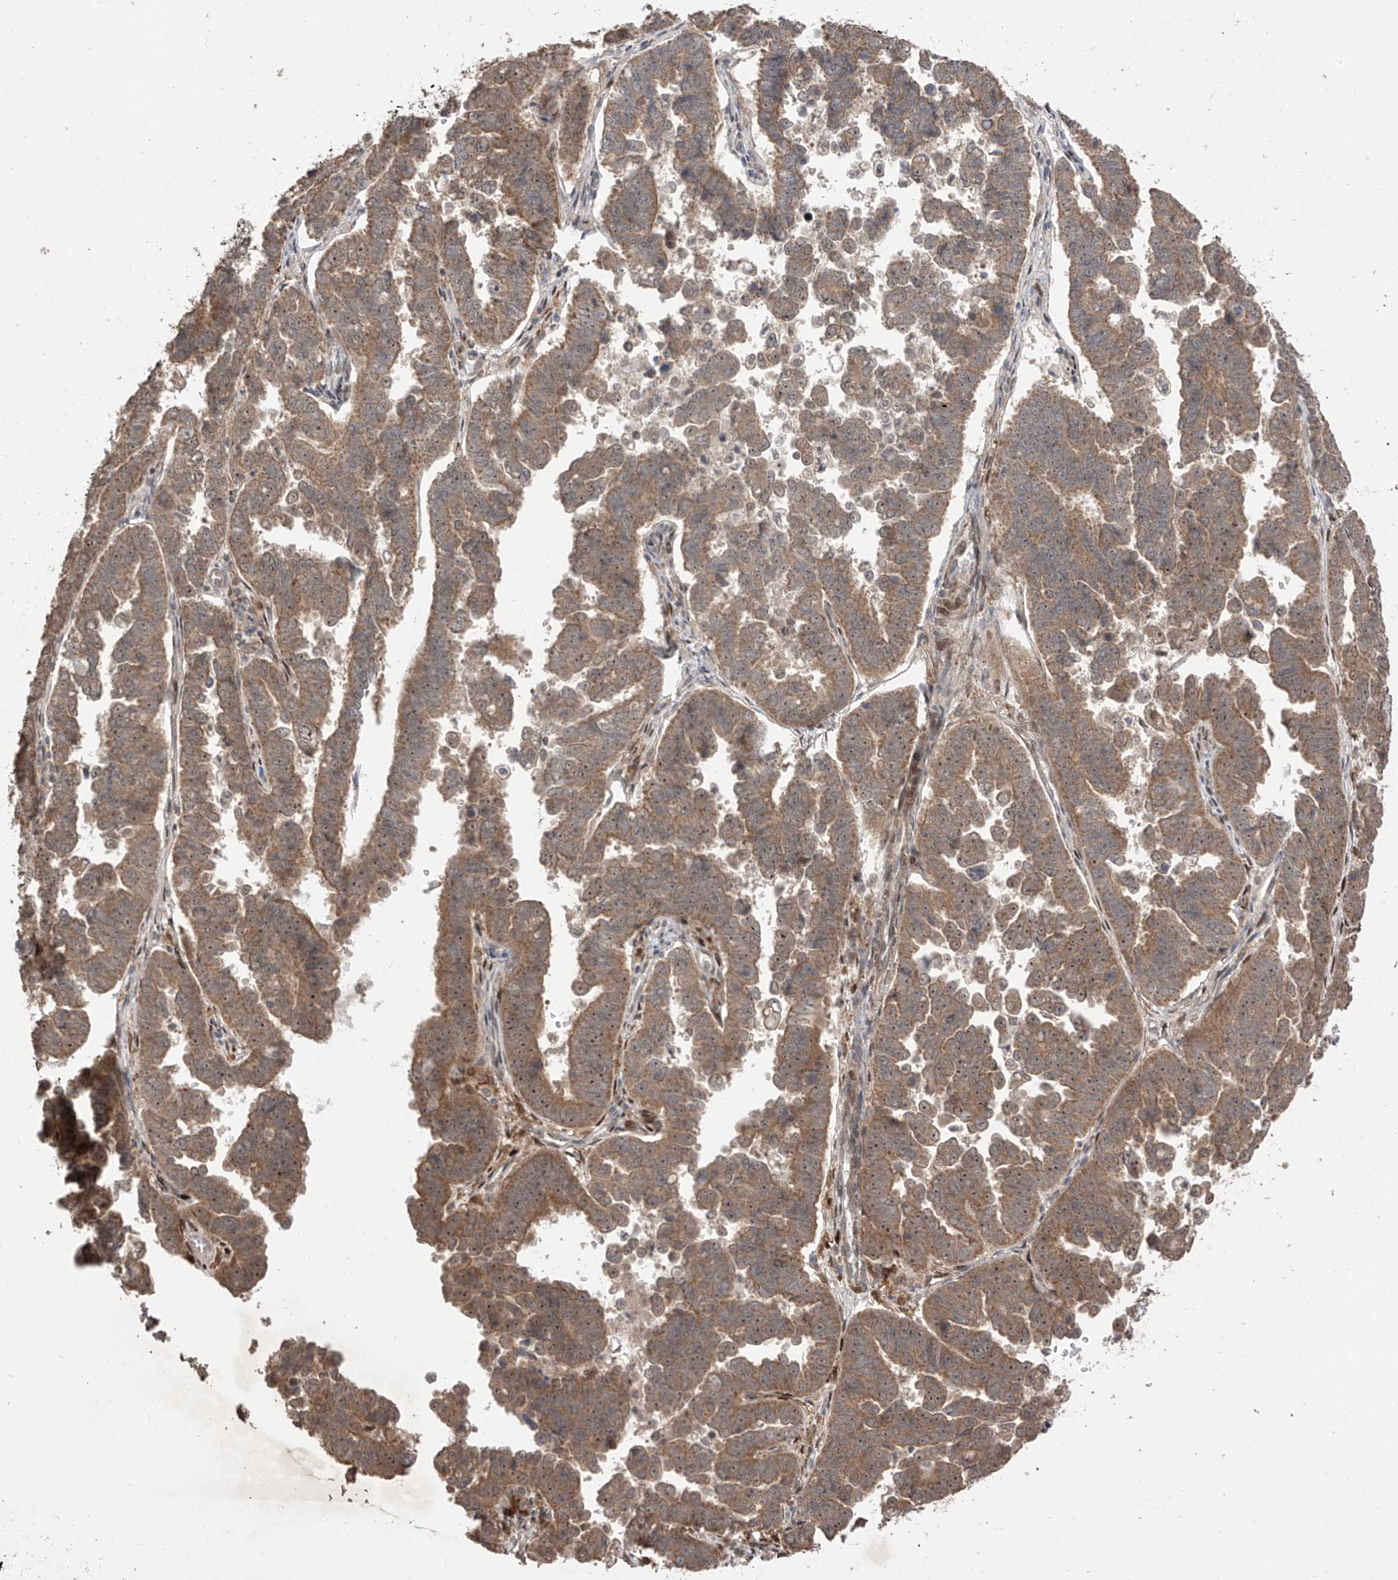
{"staining": {"intensity": "moderate", "quantity": ">75%", "location": "cytoplasmic/membranous,nuclear"}, "tissue": "endometrial cancer", "cell_type": "Tumor cells", "image_type": "cancer", "snomed": [{"axis": "morphology", "description": "Adenocarcinoma, NOS"}, {"axis": "topography", "description": "Endometrium"}], "caption": "An image showing moderate cytoplasmic/membranous and nuclear staining in about >75% of tumor cells in endometrial cancer (adenocarcinoma), as visualized by brown immunohistochemical staining.", "gene": "LATS1", "patient": {"sex": "female", "age": 75}}